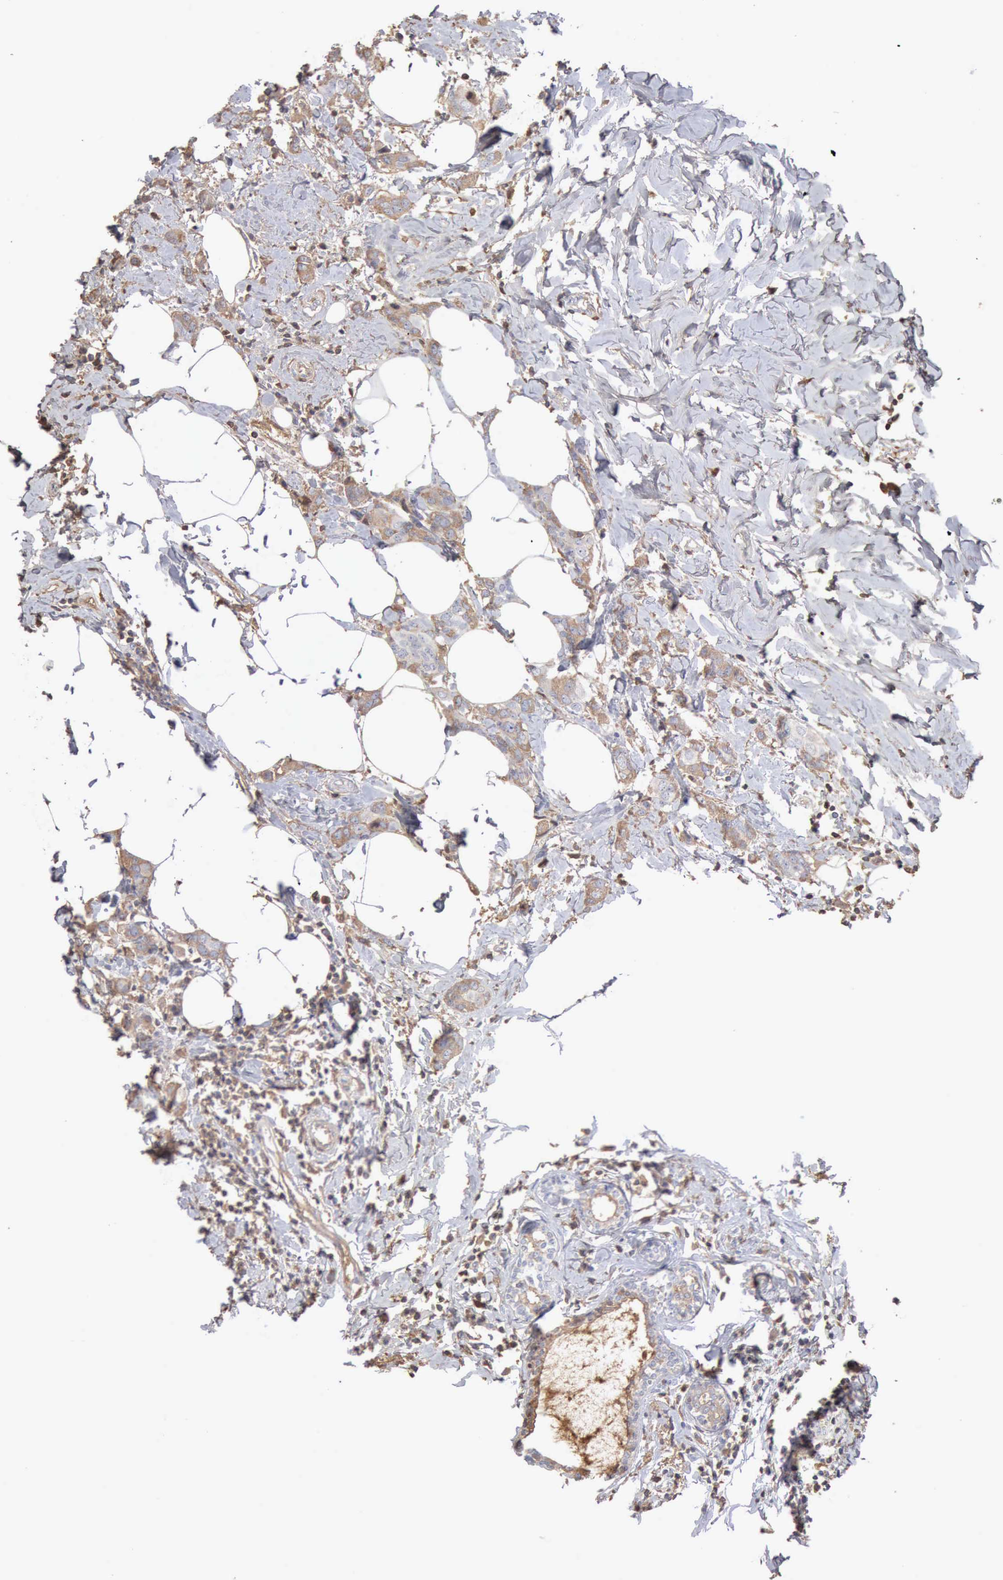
{"staining": {"intensity": "weak", "quantity": ">75%", "location": "cytoplasmic/membranous"}, "tissue": "breast cancer", "cell_type": "Tumor cells", "image_type": "cancer", "snomed": [{"axis": "morphology", "description": "Normal tissue, NOS"}, {"axis": "morphology", "description": "Duct carcinoma"}, {"axis": "topography", "description": "Breast"}], "caption": "DAB immunohistochemical staining of human breast cancer (intraductal carcinoma) shows weak cytoplasmic/membranous protein staining in about >75% of tumor cells.", "gene": "SERPINA1", "patient": {"sex": "female", "age": 50}}